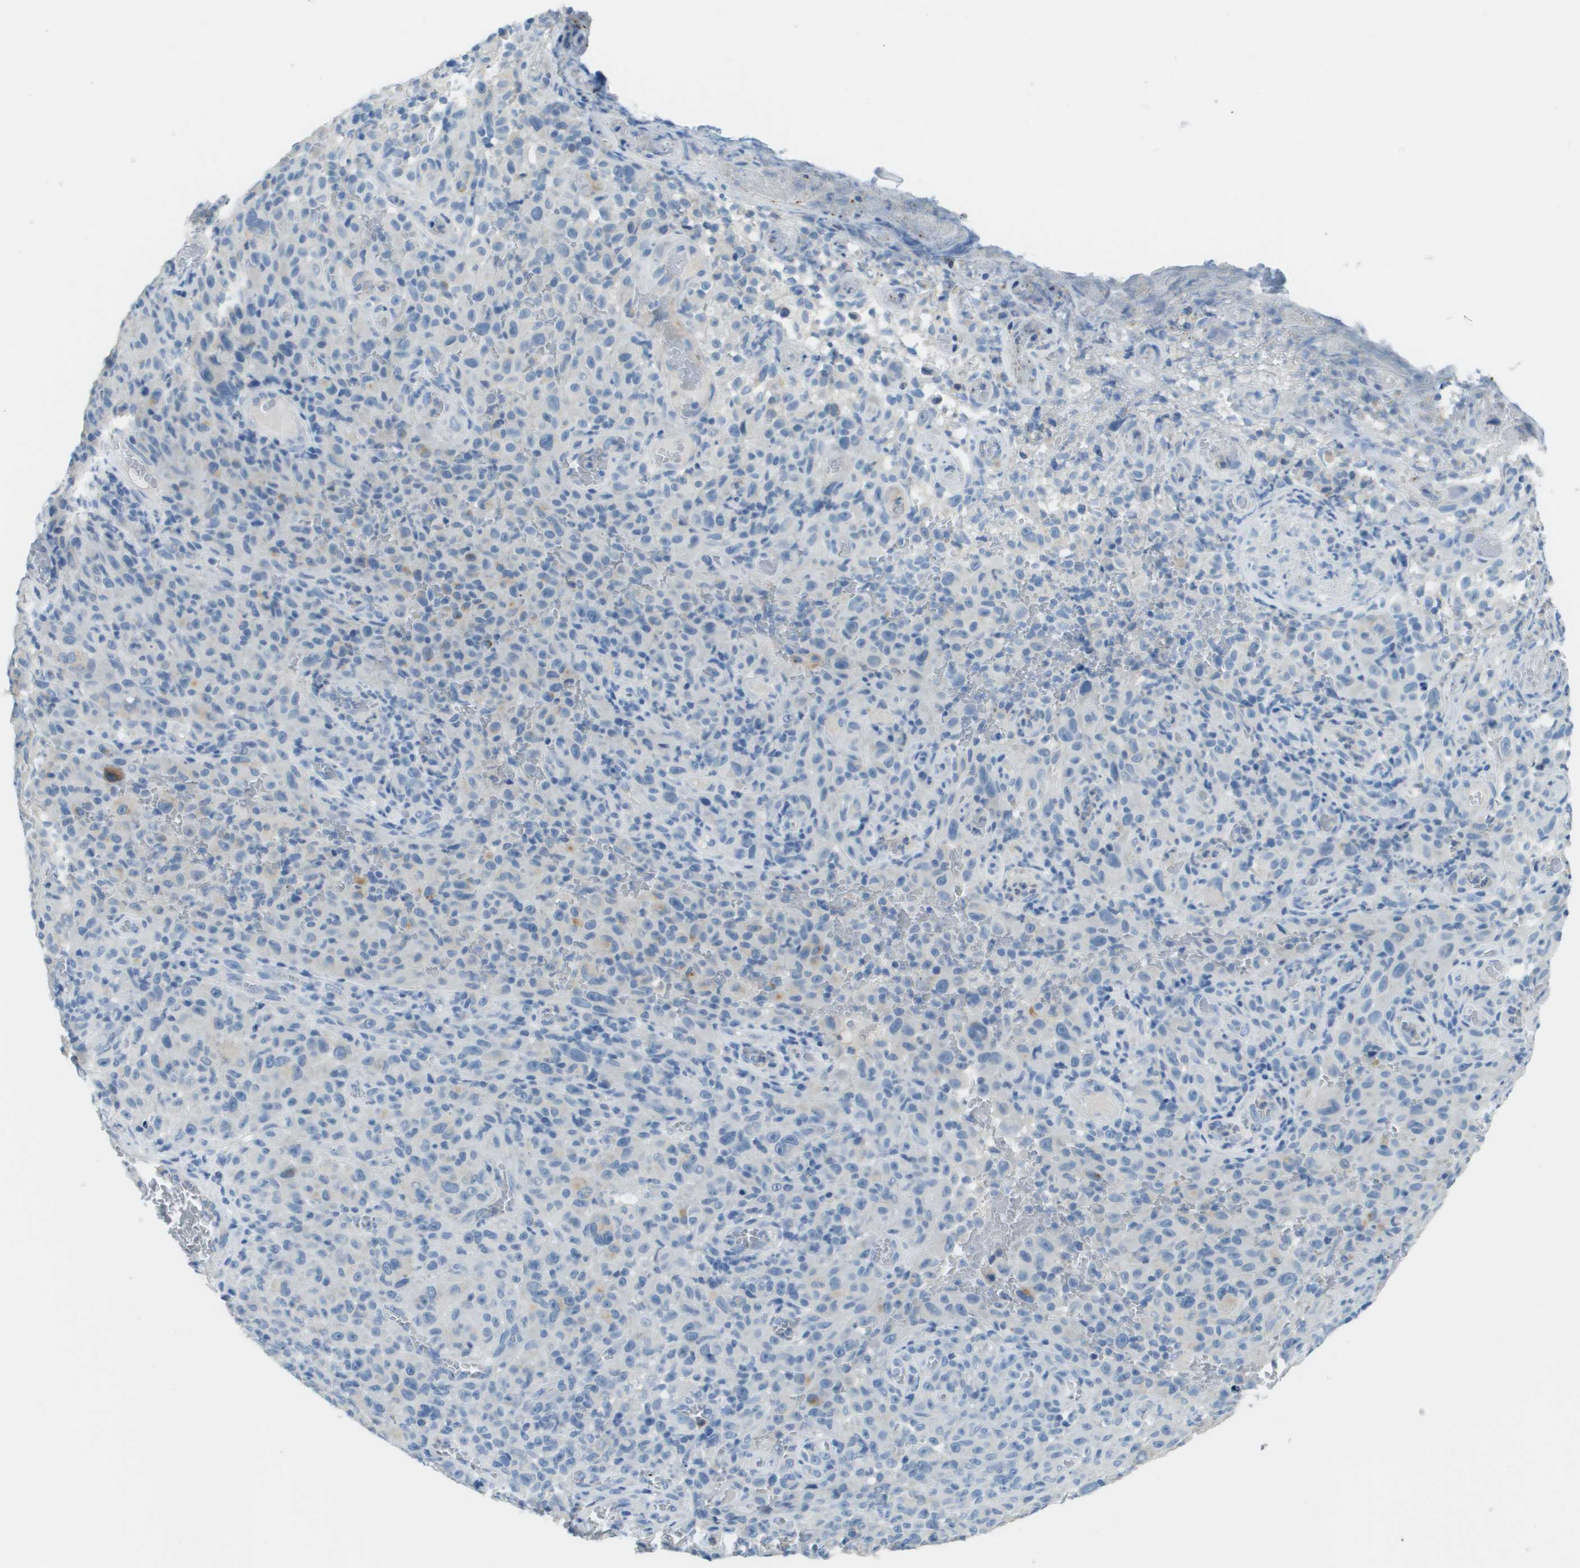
{"staining": {"intensity": "negative", "quantity": "none", "location": "none"}, "tissue": "melanoma", "cell_type": "Tumor cells", "image_type": "cancer", "snomed": [{"axis": "morphology", "description": "Malignant melanoma, NOS"}, {"axis": "topography", "description": "Skin"}], "caption": "A high-resolution image shows IHC staining of melanoma, which reveals no significant staining in tumor cells. (Brightfield microscopy of DAB immunohistochemistry at high magnification).", "gene": "PTGDR2", "patient": {"sex": "female", "age": 82}}